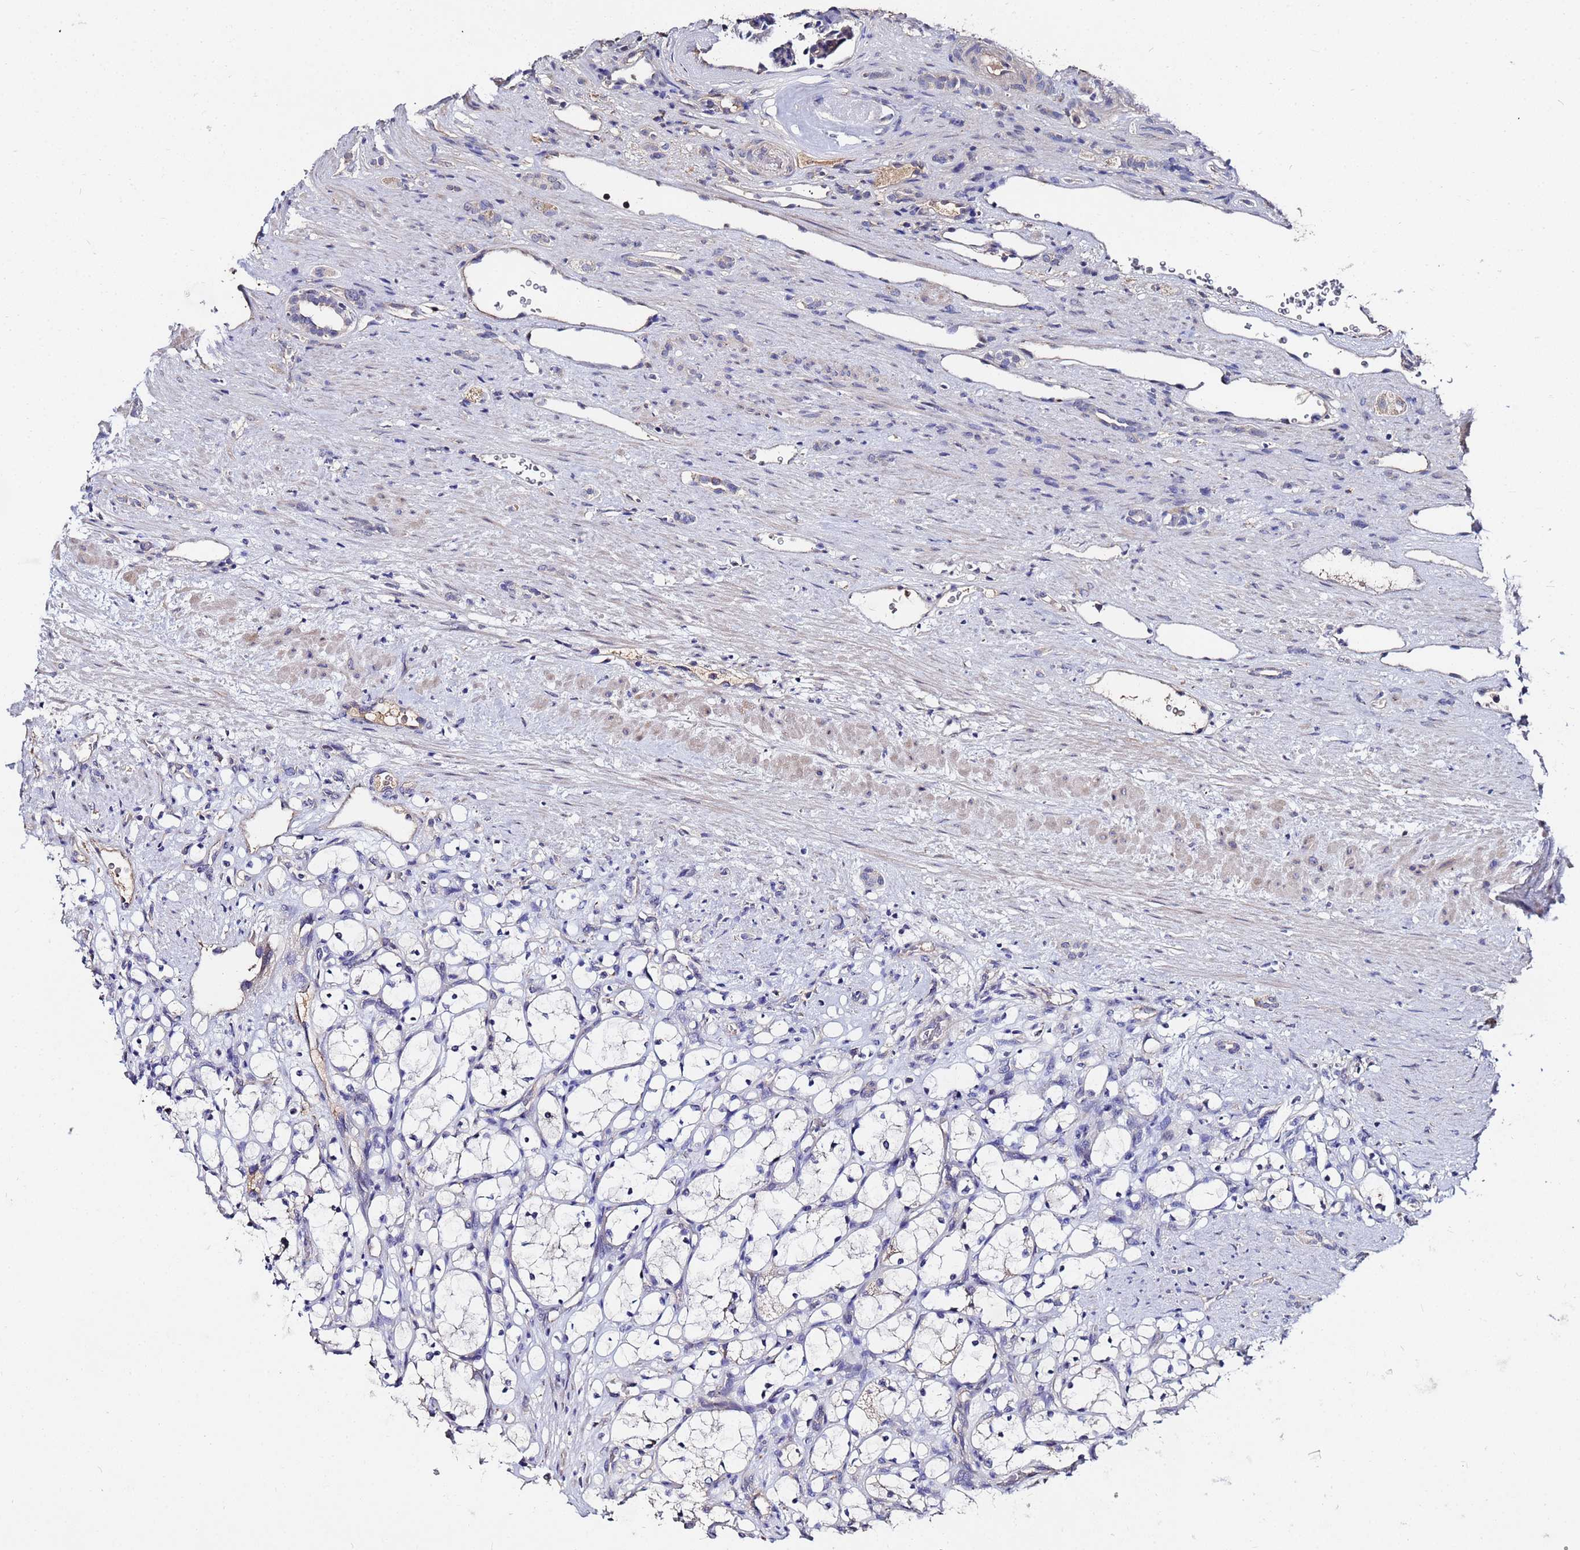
{"staining": {"intensity": "negative", "quantity": "none", "location": "none"}, "tissue": "renal cancer", "cell_type": "Tumor cells", "image_type": "cancer", "snomed": [{"axis": "morphology", "description": "Adenocarcinoma, NOS"}, {"axis": "topography", "description": "Kidney"}], "caption": "Photomicrograph shows no significant protein positivity in tumor cells of adenocarcinoma (renal). (Stains: DAB (3,3'-diaminobenzidine) IHC with hematoxylin counter stain, Microscopy: brightfield microscopy at high magnification).", "gene": "TCP10L", "patient": {"sex": "female", "age": 69}}